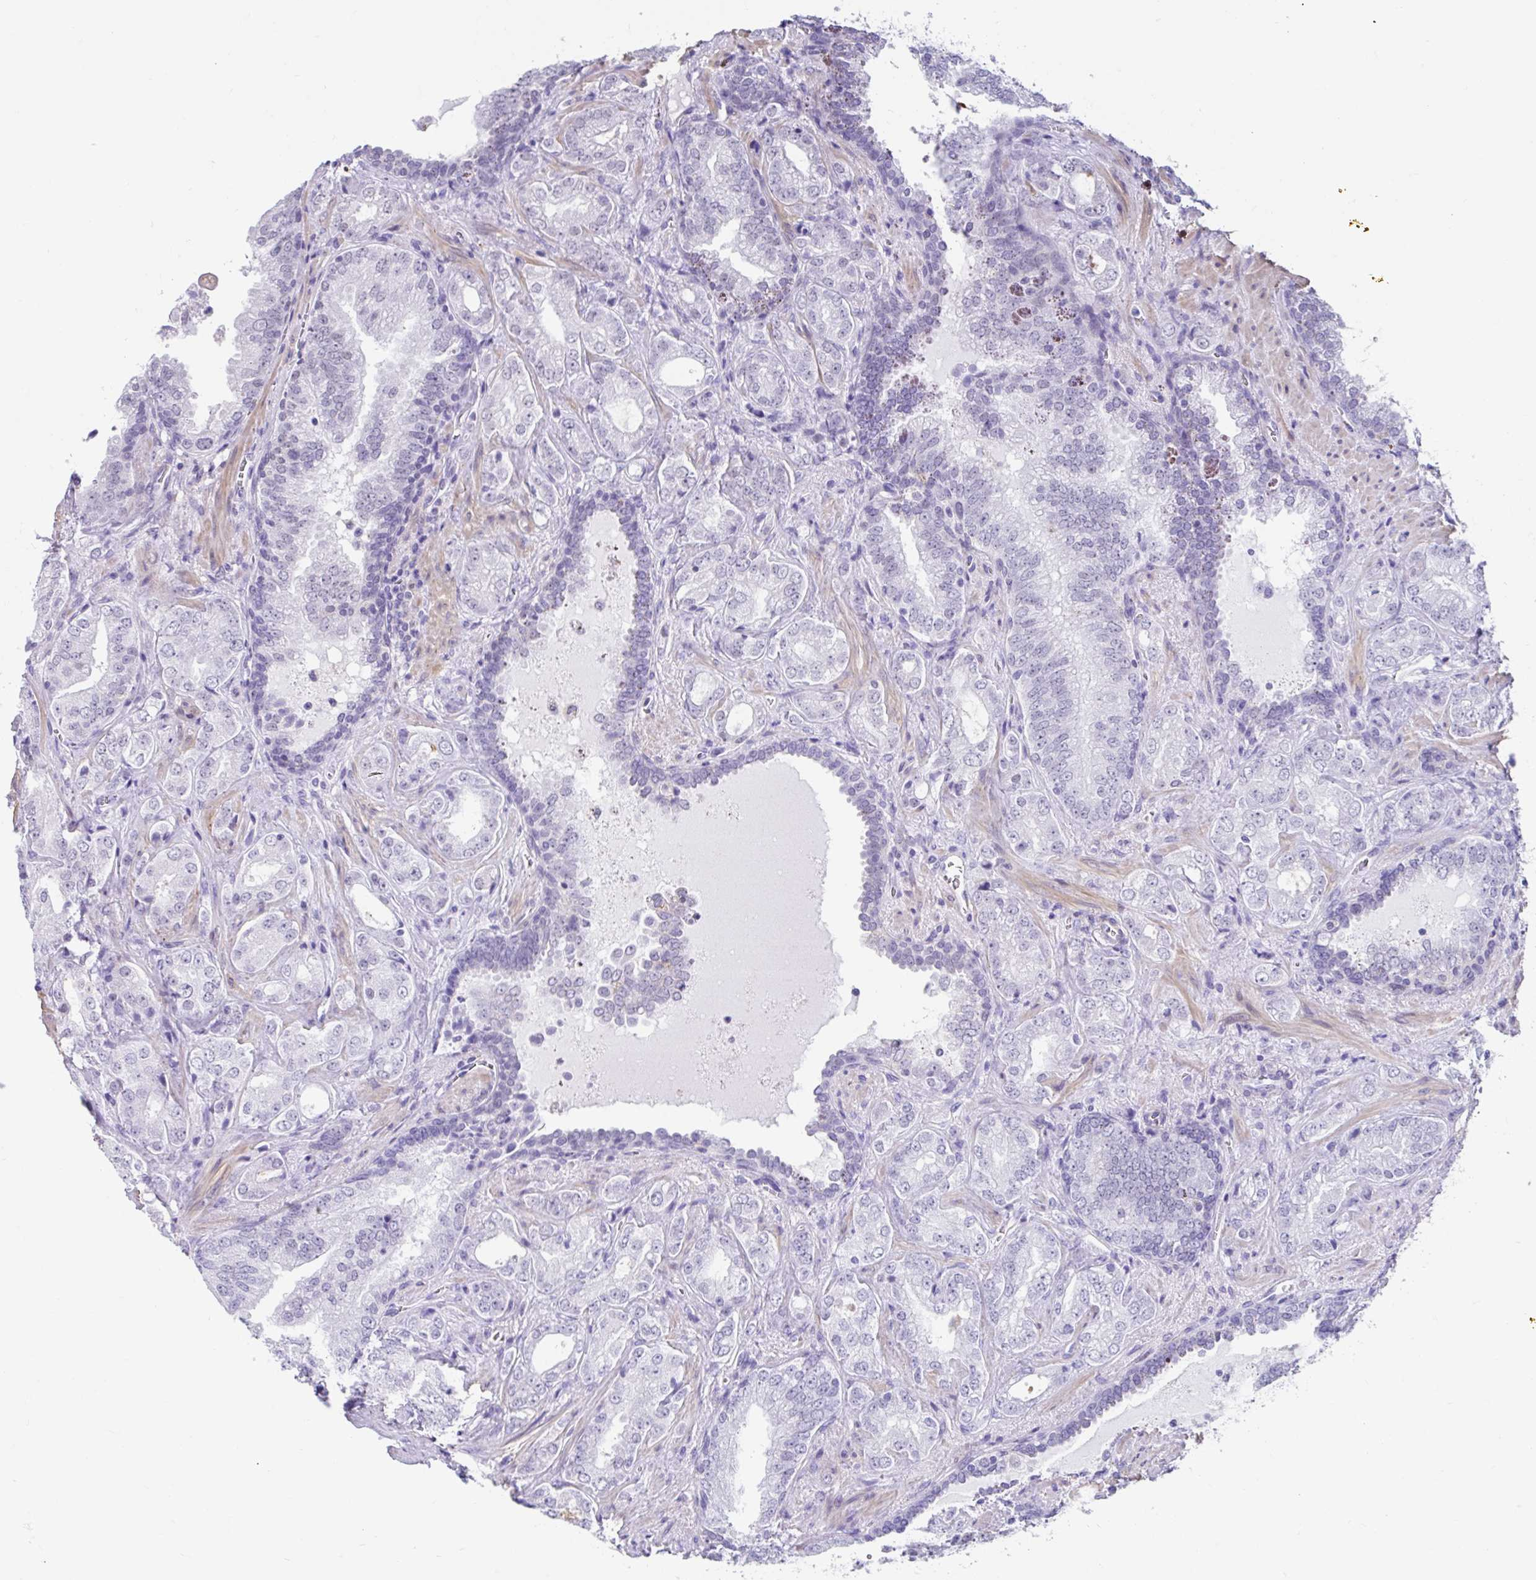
{"staining": {"intensity": "negative", "quantity": "none", "location": "none"}, "tissue": "prostate cancer", "cell_type": "Tumor cells", "image_type": "cancer", "snomed": [{"axis": "morphology", "description": "Adenocarcinoma, High grade"}, {"axis": "topography", "description": "Prostate"}], "caption": "Micrograph shows no significant protein positivity in tumor cells of prostate cancer. Nuclei are stained in blue.", "gene": "DCAF17", "patient": {"sex": "male", "age": 67}}